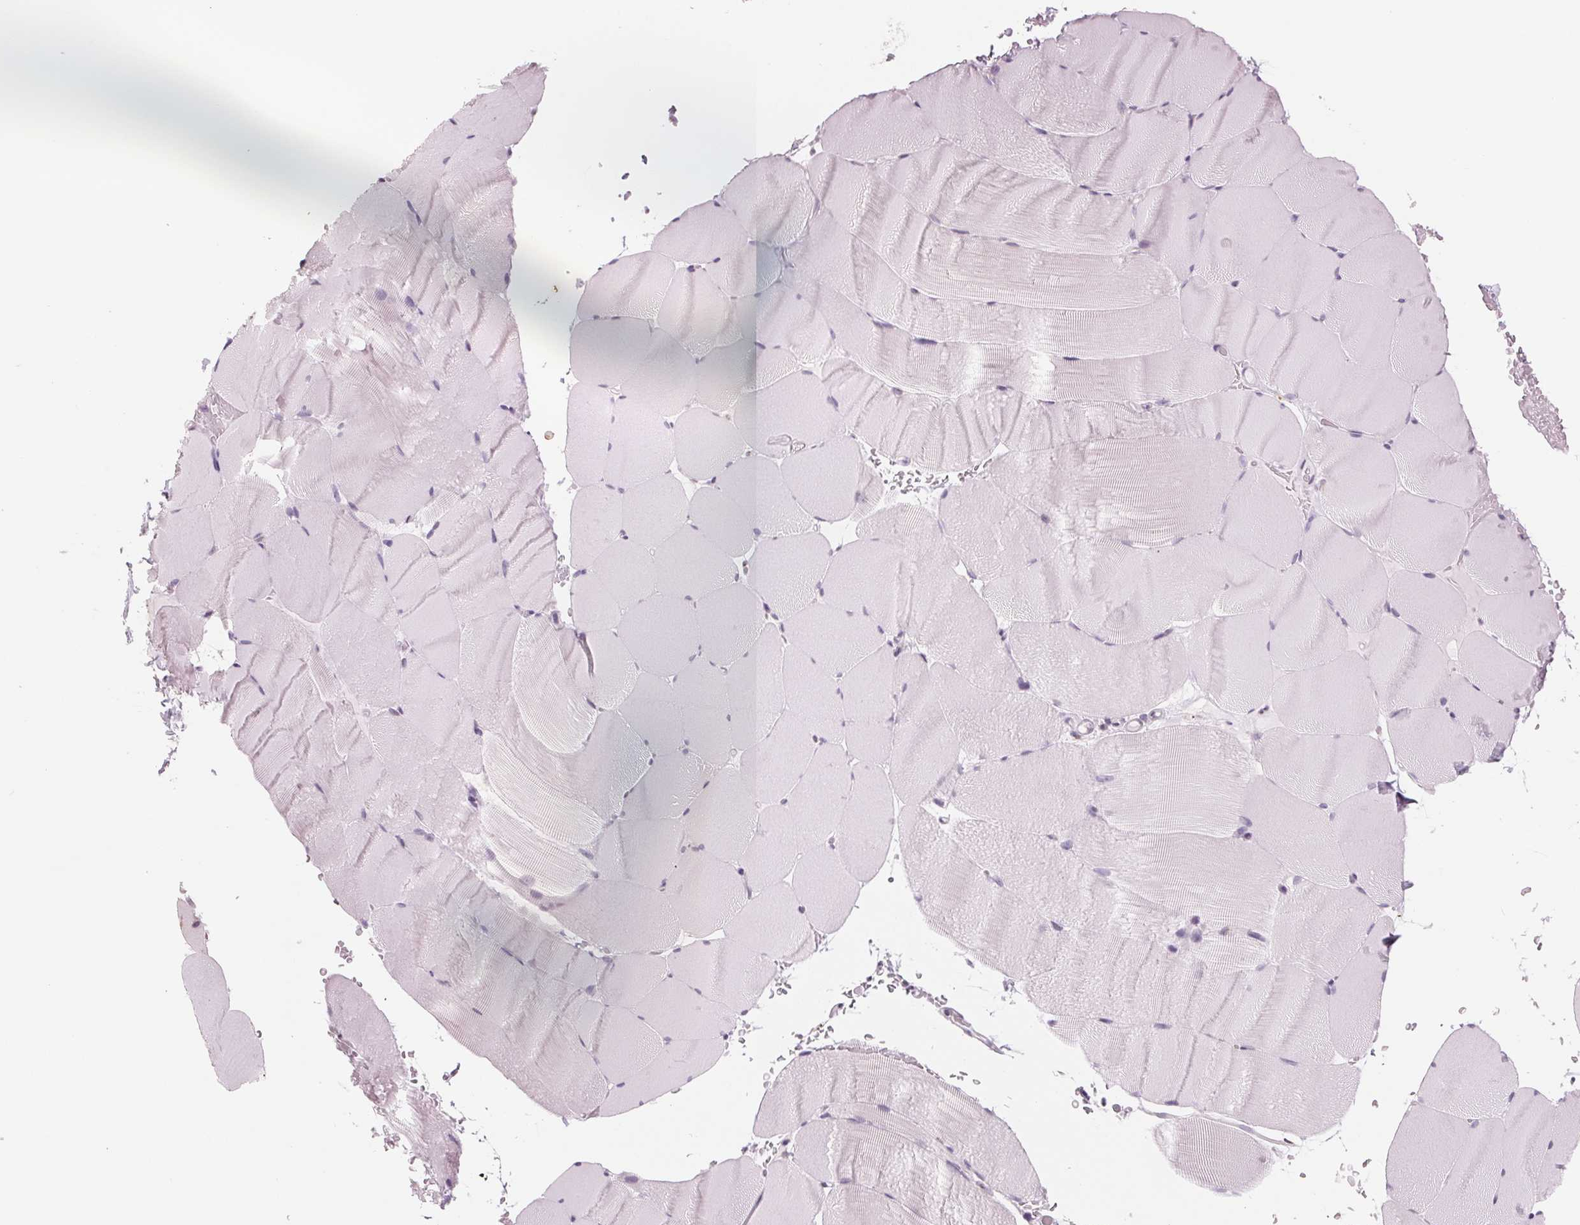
{"staining": {"intensity": "negative", "quantity": "none", "location": "none"}, "tissue": "skeletal muscle", "cell_type": "Myocytes", "image_type": "normal", "snomed": [{"axis": "morphology", "description": "Normal tissue, NOS"}, {"axis": "topography", "description": "Skeletal muscle"}], "caption": "The micrograph reveals no significant staining in myocytes of skeletal muscle. (DAB (3,3'-diaminobenzidine) IHC, high magnification).", "gene": "IL9R", "patient": {"sex": "female", "age": 37}}